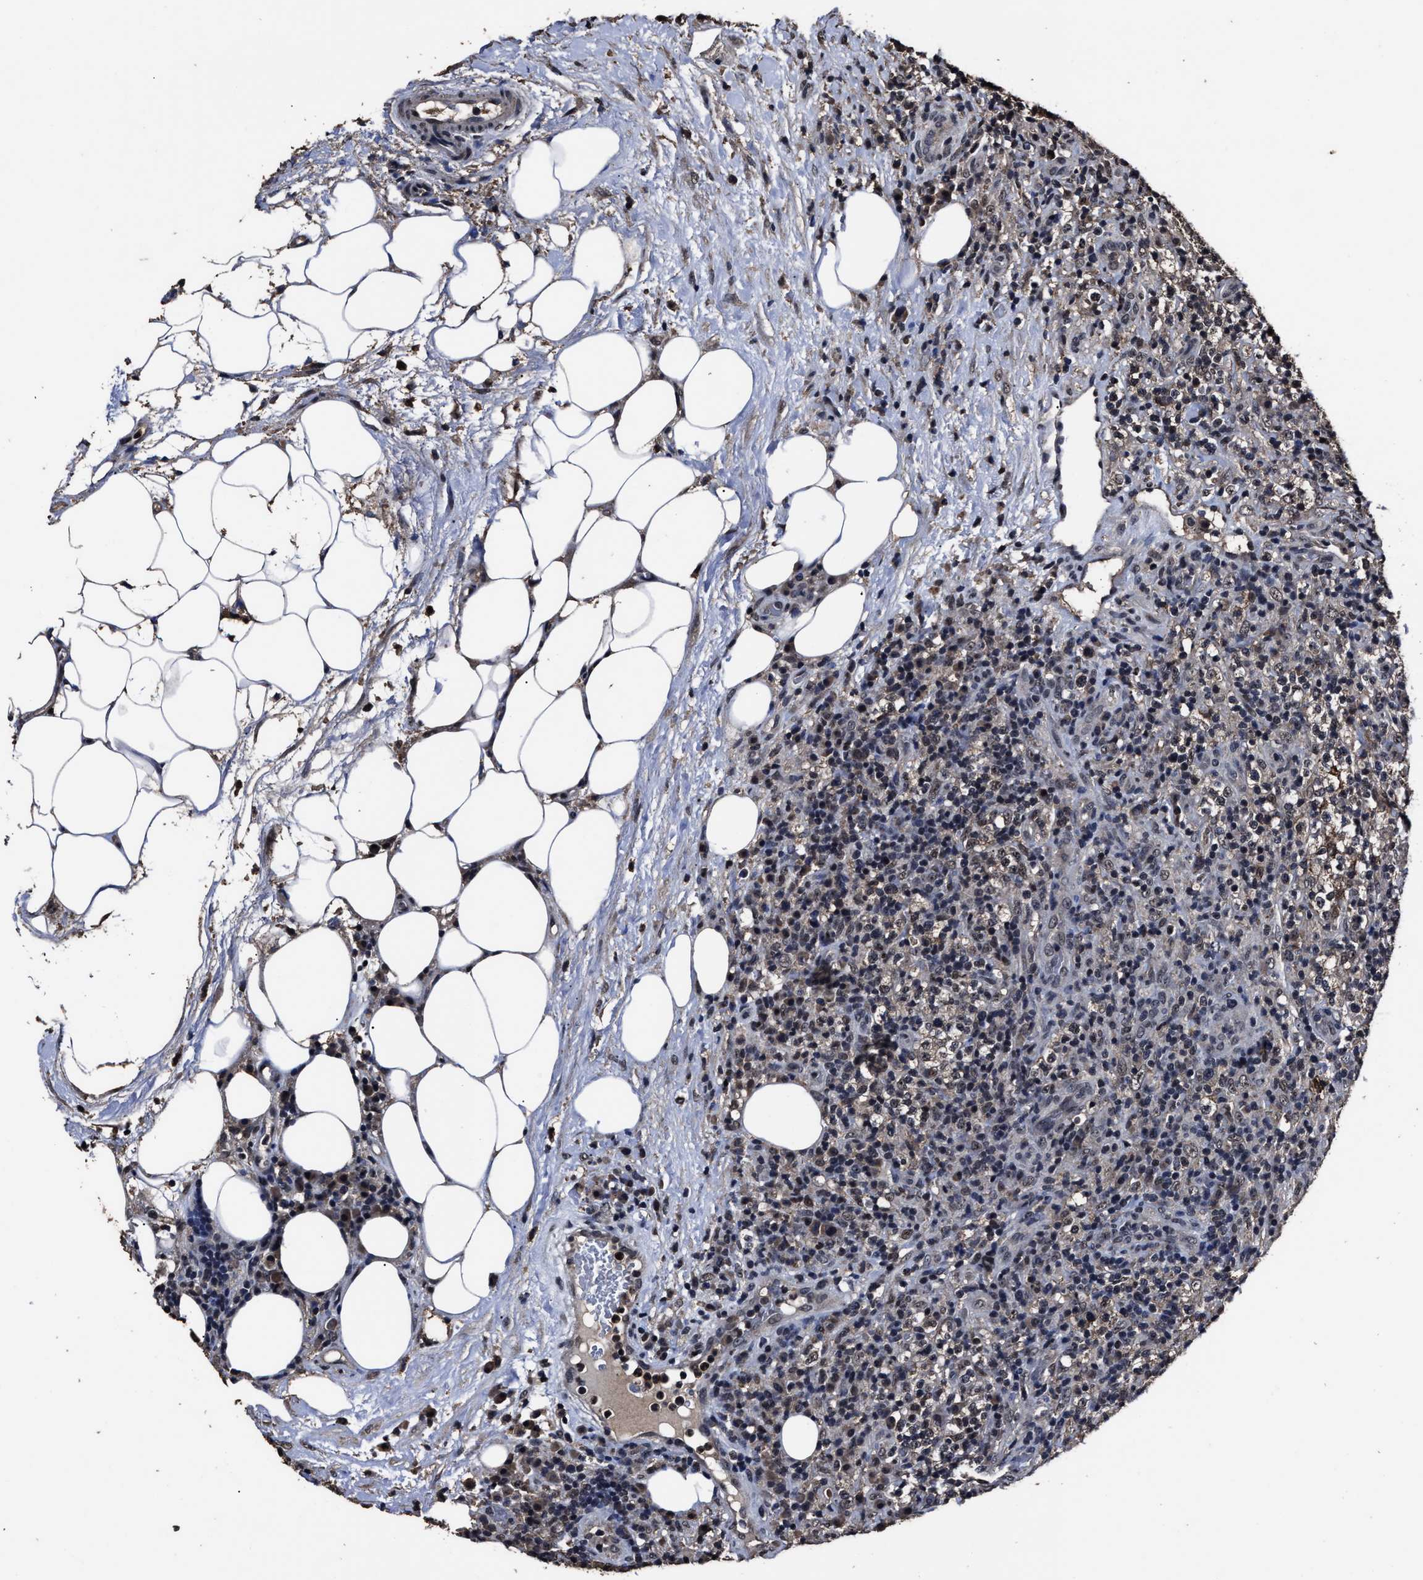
{"staining": {"intensity": "weak", "quantity": "<25%", "location": "nuclear"}, "tissue": "lymphoma", "cell_type": "Tumor cells", "image_type": "cancer", "snomed": [{"axis": "morphology", "description": "Malignant lymphoma, non-Hodgkin's type, High grade"}, {"axis": "topography", "description": "Lymph node"}], "caption": "Photomicrograph shows no significant protein expression in tumor cells of lymphoma.", "gene": "RSBN1L", "patient": {"sex": "female", "age": 76}}